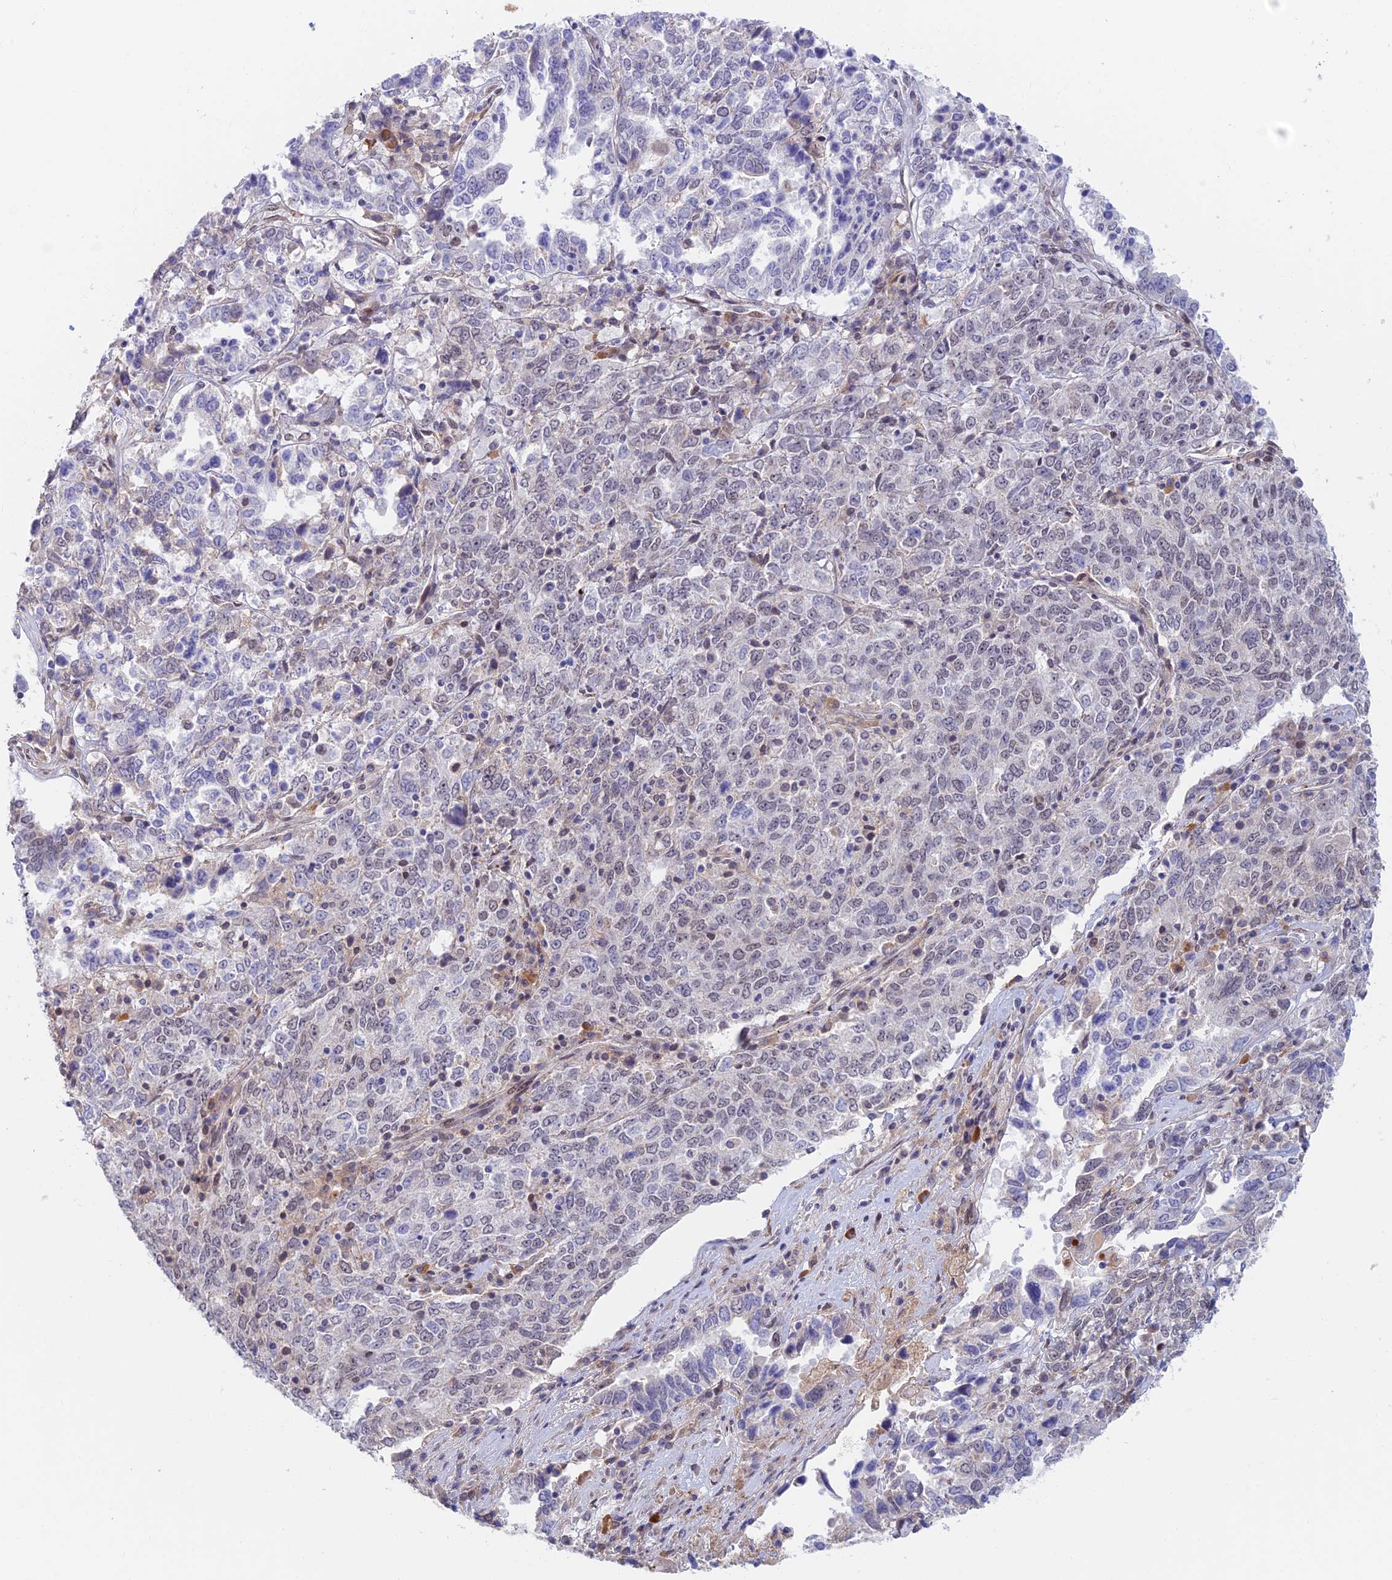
{"staining": {"intensity": "weak", "quantity": "<25%", "location": "nuclear"}, "tissue": "ovarian cancer", "cell_type": "Tumor cells", "image_type": "cancer", "snomed": [{"axis": "morphology", "description": "Carcinoma, endometroid"}, {"axis": "topography", "description": "Ovary"}], "caption": "Immunohistochemistry histopathology image of neoplastic tissue: endometroid carcinoma (ovarian) stained with DAB (3,3'-diaminobenzidine) demonstrates no significant protein staining in tumor cells. Nuclei are stained in blue.", "gene": "ZUP1", "patient": {"sex": "female", "age": 62}}